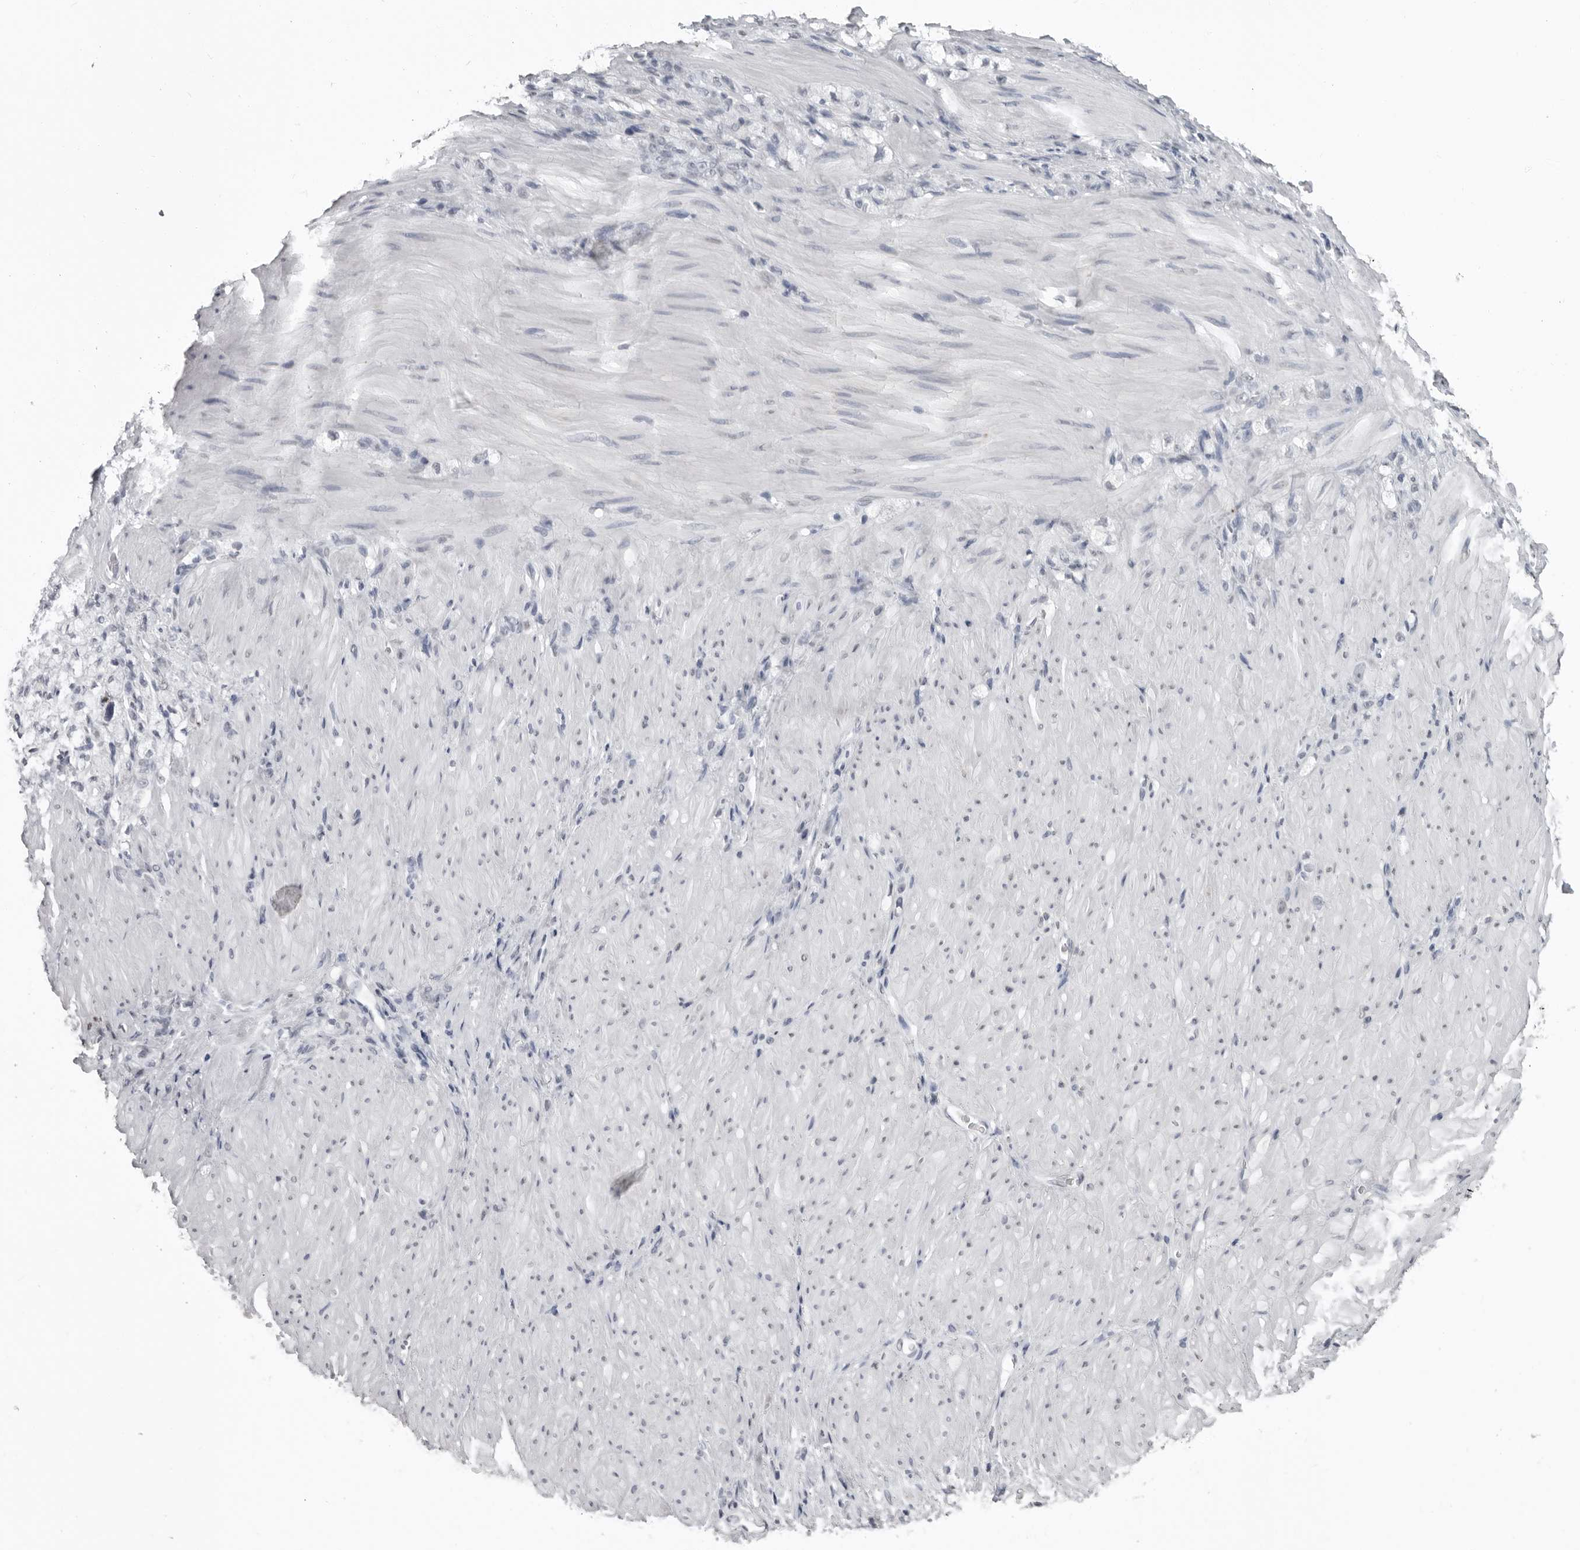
{"staining": {"intensity": "negative", "quantity": "none", "location": "none"}, "tissue": "stomach cancer", "cell_type": "Tumor cells", "image_type": "cancer", "snomed": [{"axis": "morphology", "description": "Normal tissue, NOS"}, {"axis": "morphology", "description": "Adenocarcinoma, NOS"}, {"axis": "topography", "description": "Stomach"}], "caption": "Immunohistochemistry (IHC) photomicrograph of neoplastic tissue: stomach cancer stained with DAB (3,3'-diaminobenzidine) shows no significant protein positivity in tumor cells.", "gene": "HEPACAM", "patient": {"sex": "male", "age": 82}}